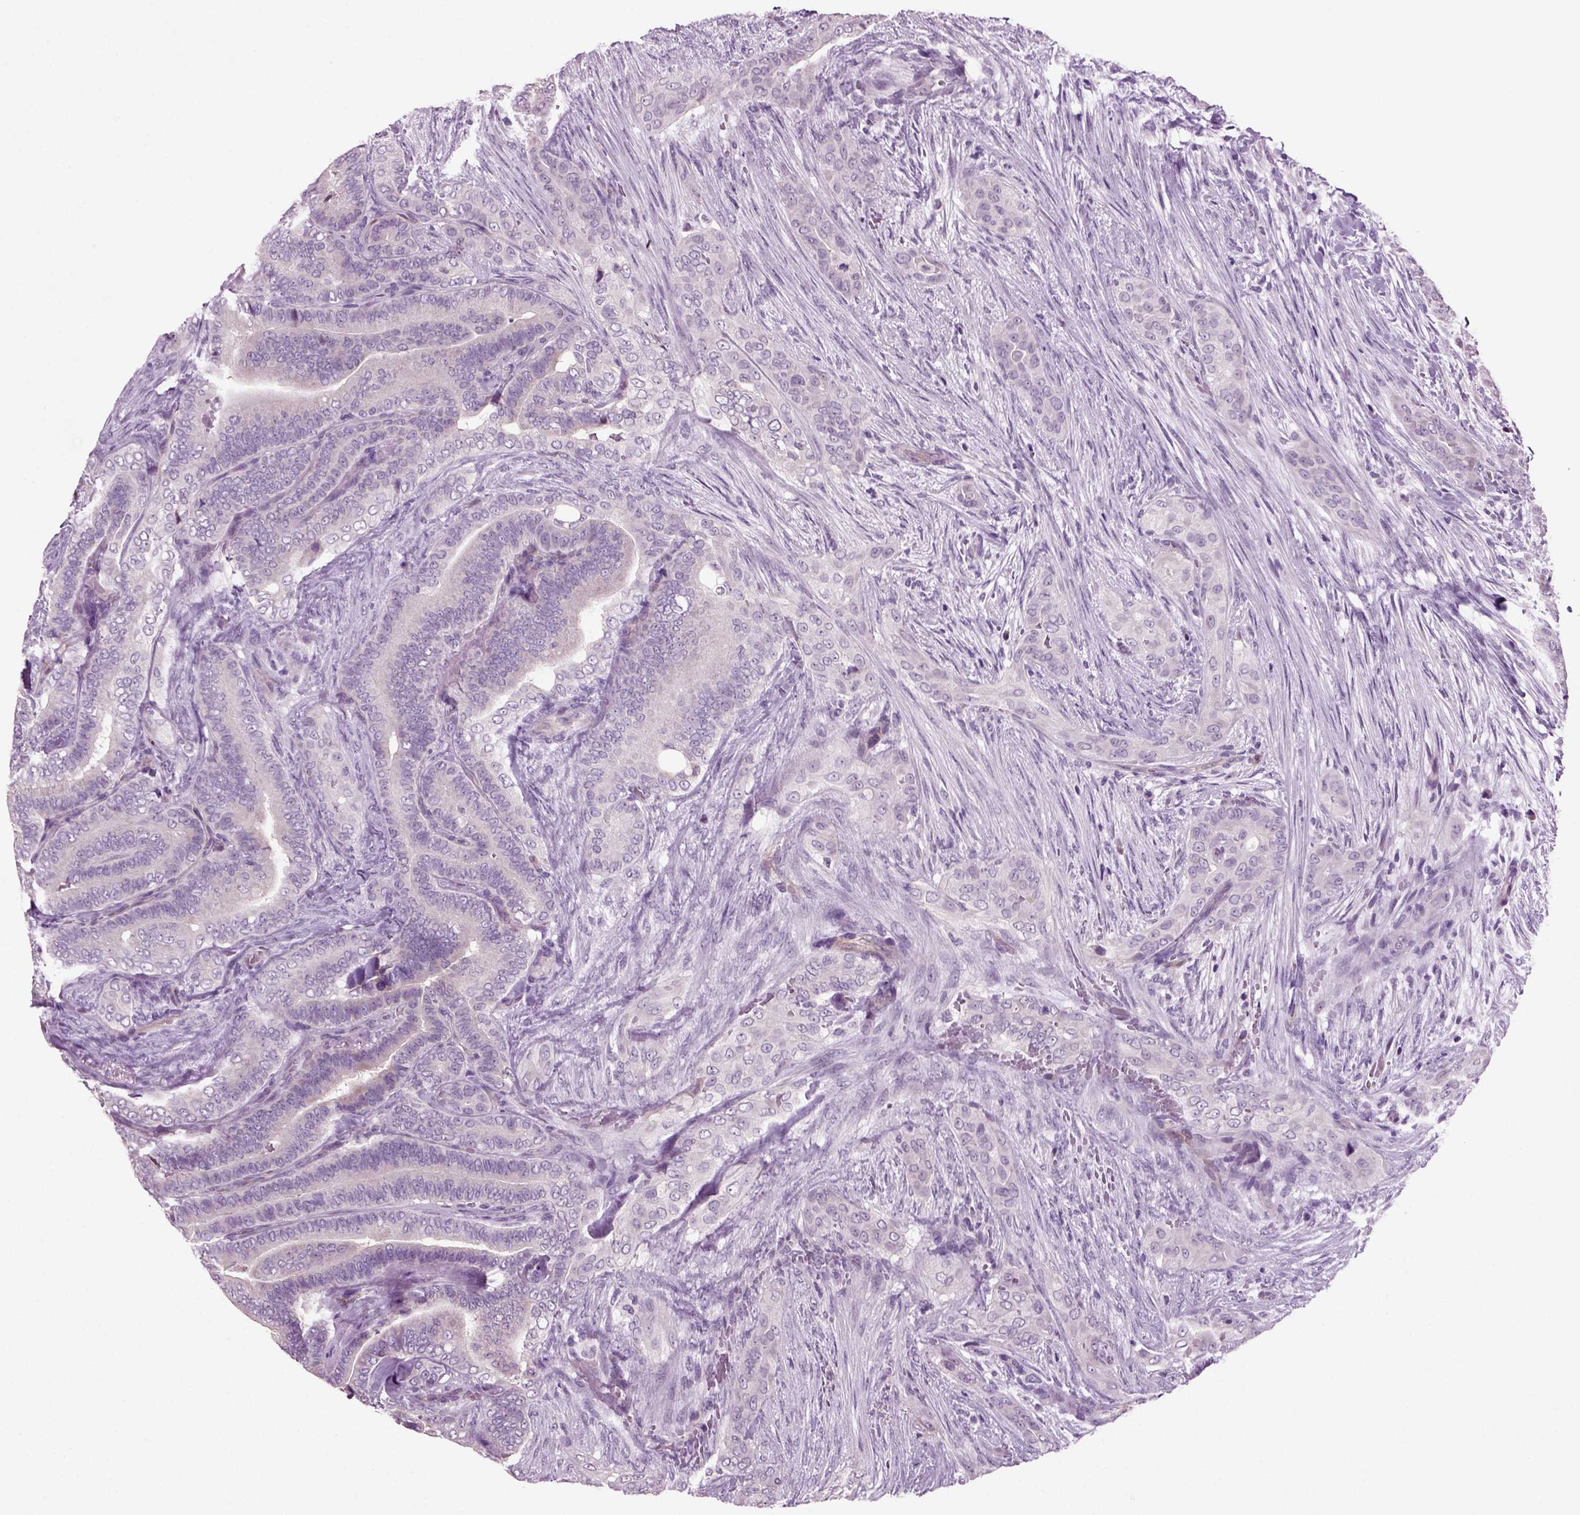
{"staining": {"intensity": "negative", "quantity": "none", "location": "none"}, "tissue": "thyroid cancer", "cell_type": "Tumor cells", "image_type": "cancer", "snomed": [{"axis": "morphology", "description": "Papillary adenocarcinoma, NOS"}, {"axis": "topography", "description": "Thyroid gland"}], "caption": "There is no significant staining in tumor cells of thyroid papillary adenocarcinoma.", "gene": "COL9A2", "patient": {"sex": "male", "age": 61}}